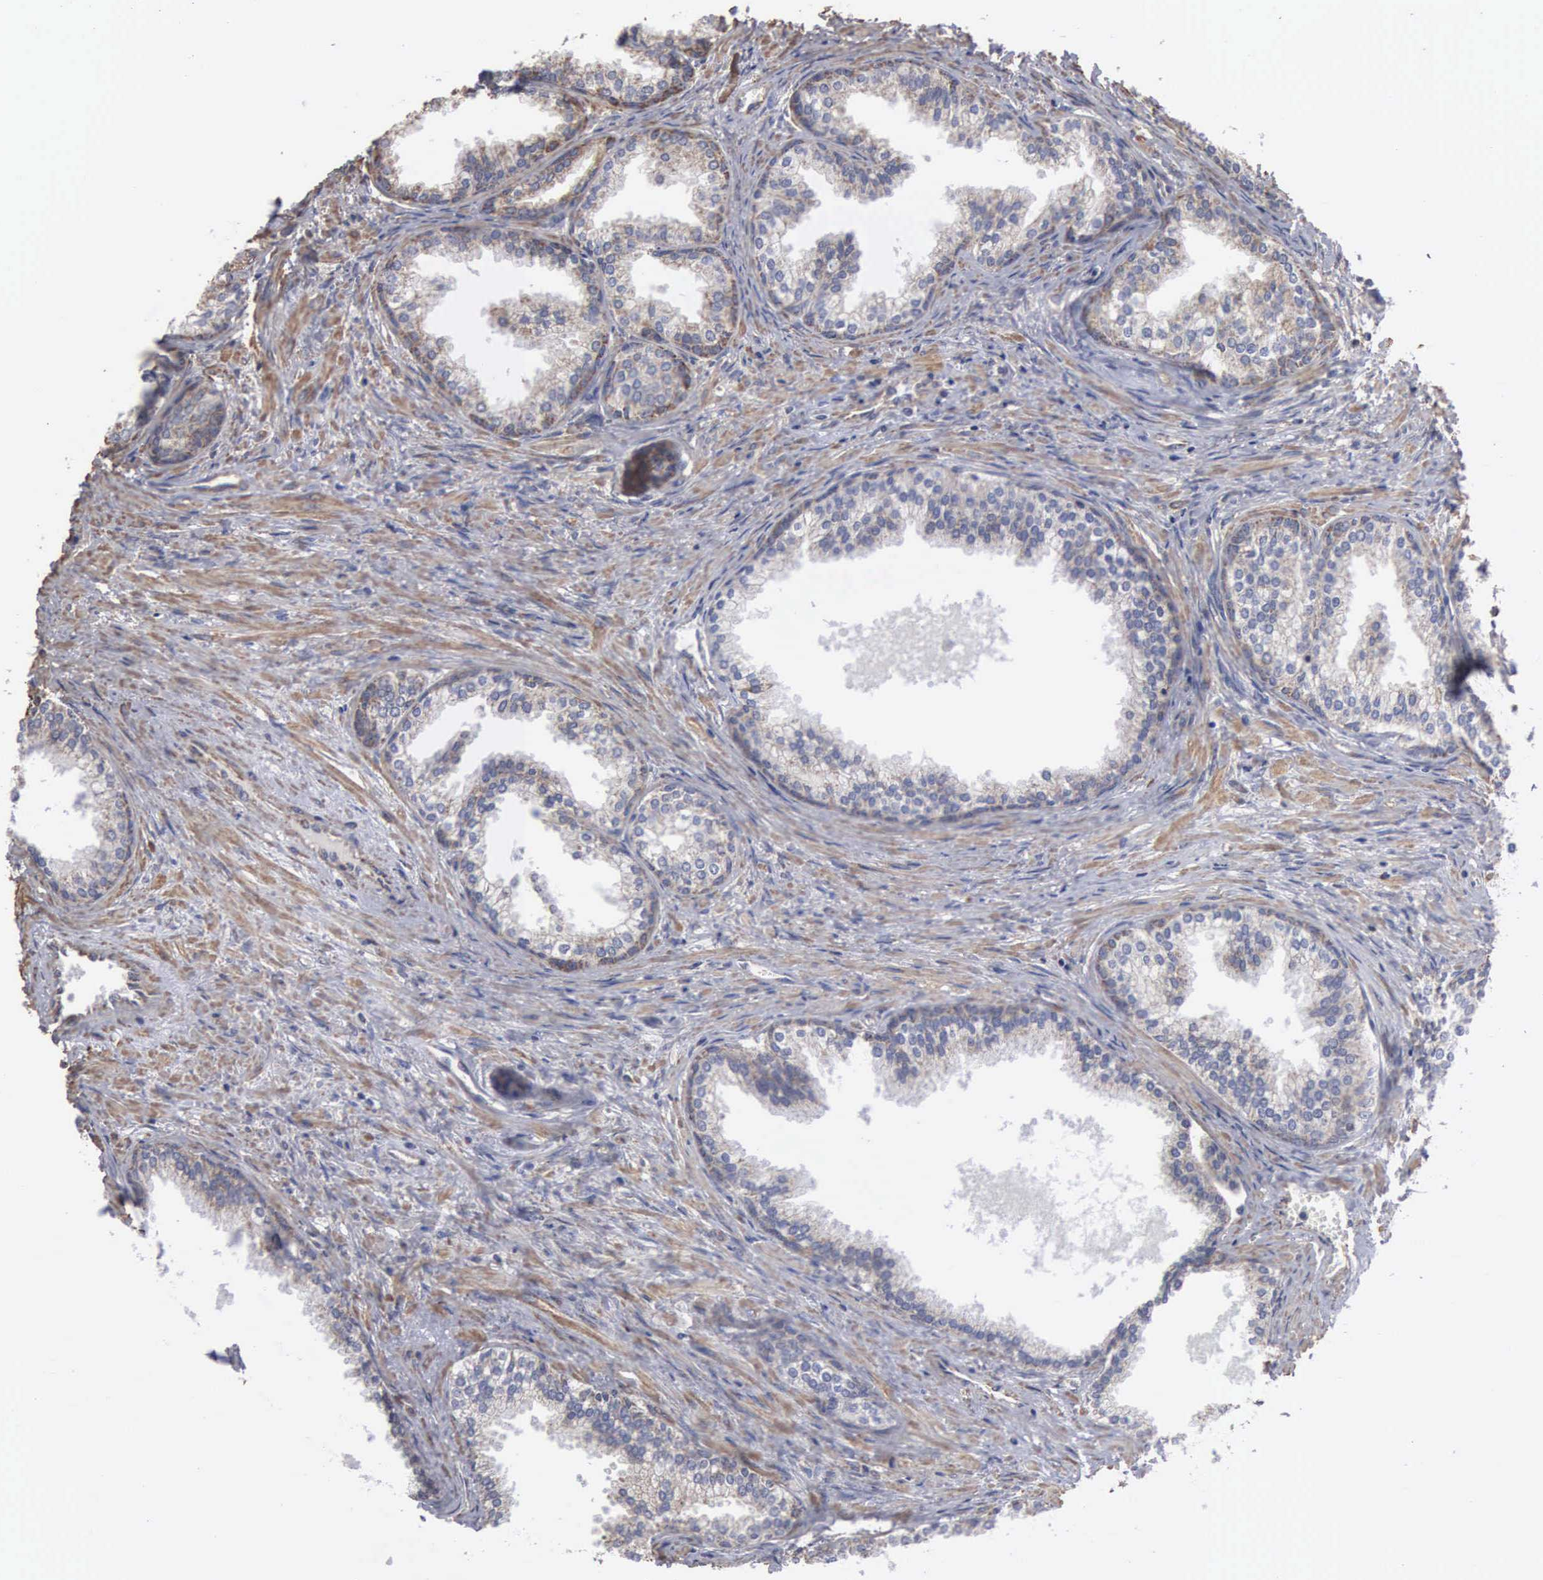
{"staining": {"intensity": "weak", "quantity": "<25%", "location": "cytoplasmic/membranous,nuclear"}, "tissue": "prostate", "cell_type": "Glandular cells", "image_type": "normal", "snomed": [{"axis": "morphology", "description": "Normal tissue, NOS"}, {"axis": "topography", "description": "Prostate"}], "caption": "Immunohistochemical staining of normal human prostate reveals no significant staining in glandular cells.", "gene": "NGDN", "patient": {"sex": "male", "age": 68}}